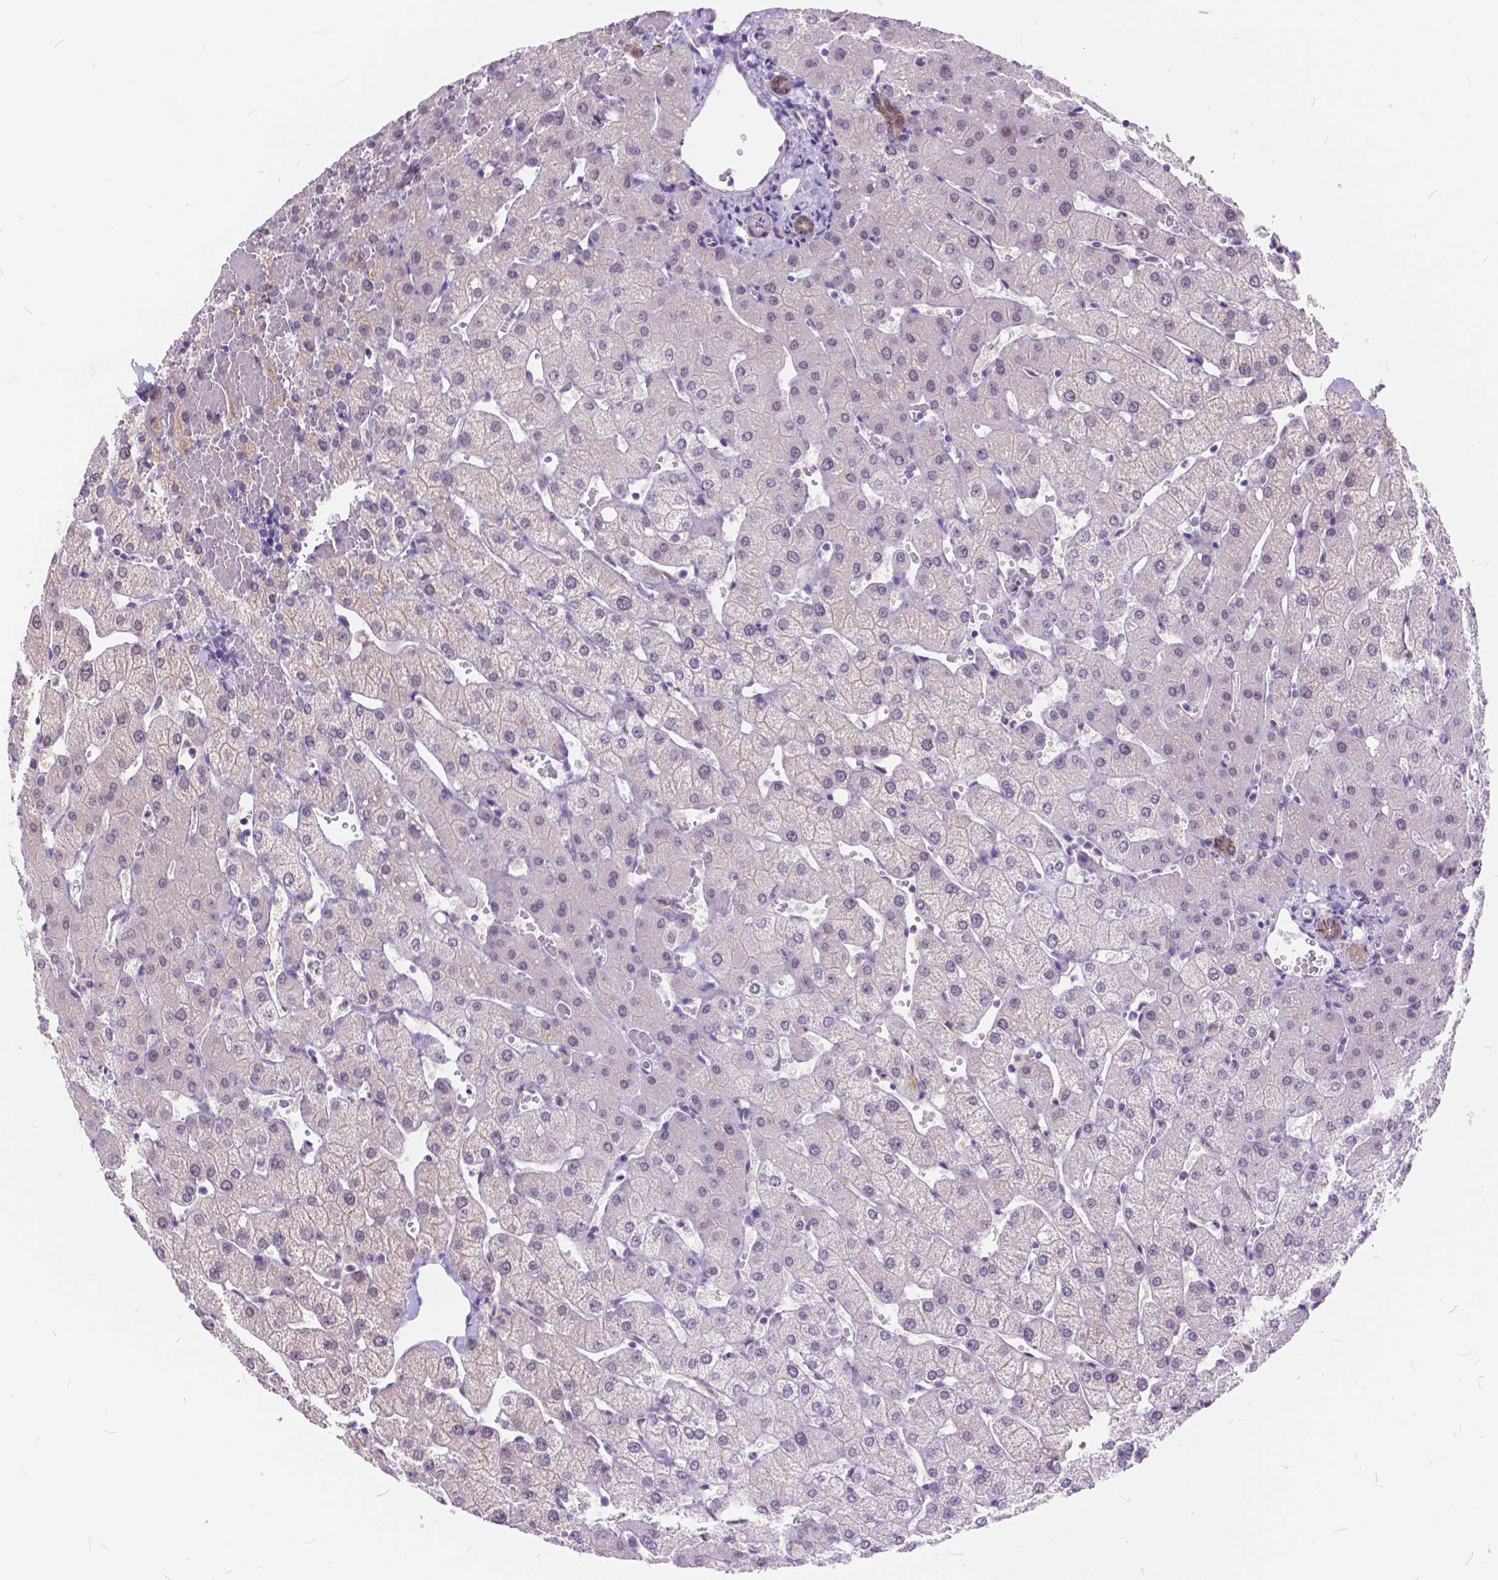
{"staining": {"intensity": "negative", "quantity": "none", "location": "none"}, "tissue": "liver", "cell_type": "Cholangiocytes", "image_type": "normal", "snomed": [{"axis": "morphology", "description": "Normal tissue, NOS"}, {"axis": "topography", "description": "Liver"}], "caption": "Immunohistochemistry histopathology image of normal liver stained for a protein (brown), which shows no staining in cholangiocytes.", "gene": "MAN2C1", "patient": {"sex": "female", "age": 54}}